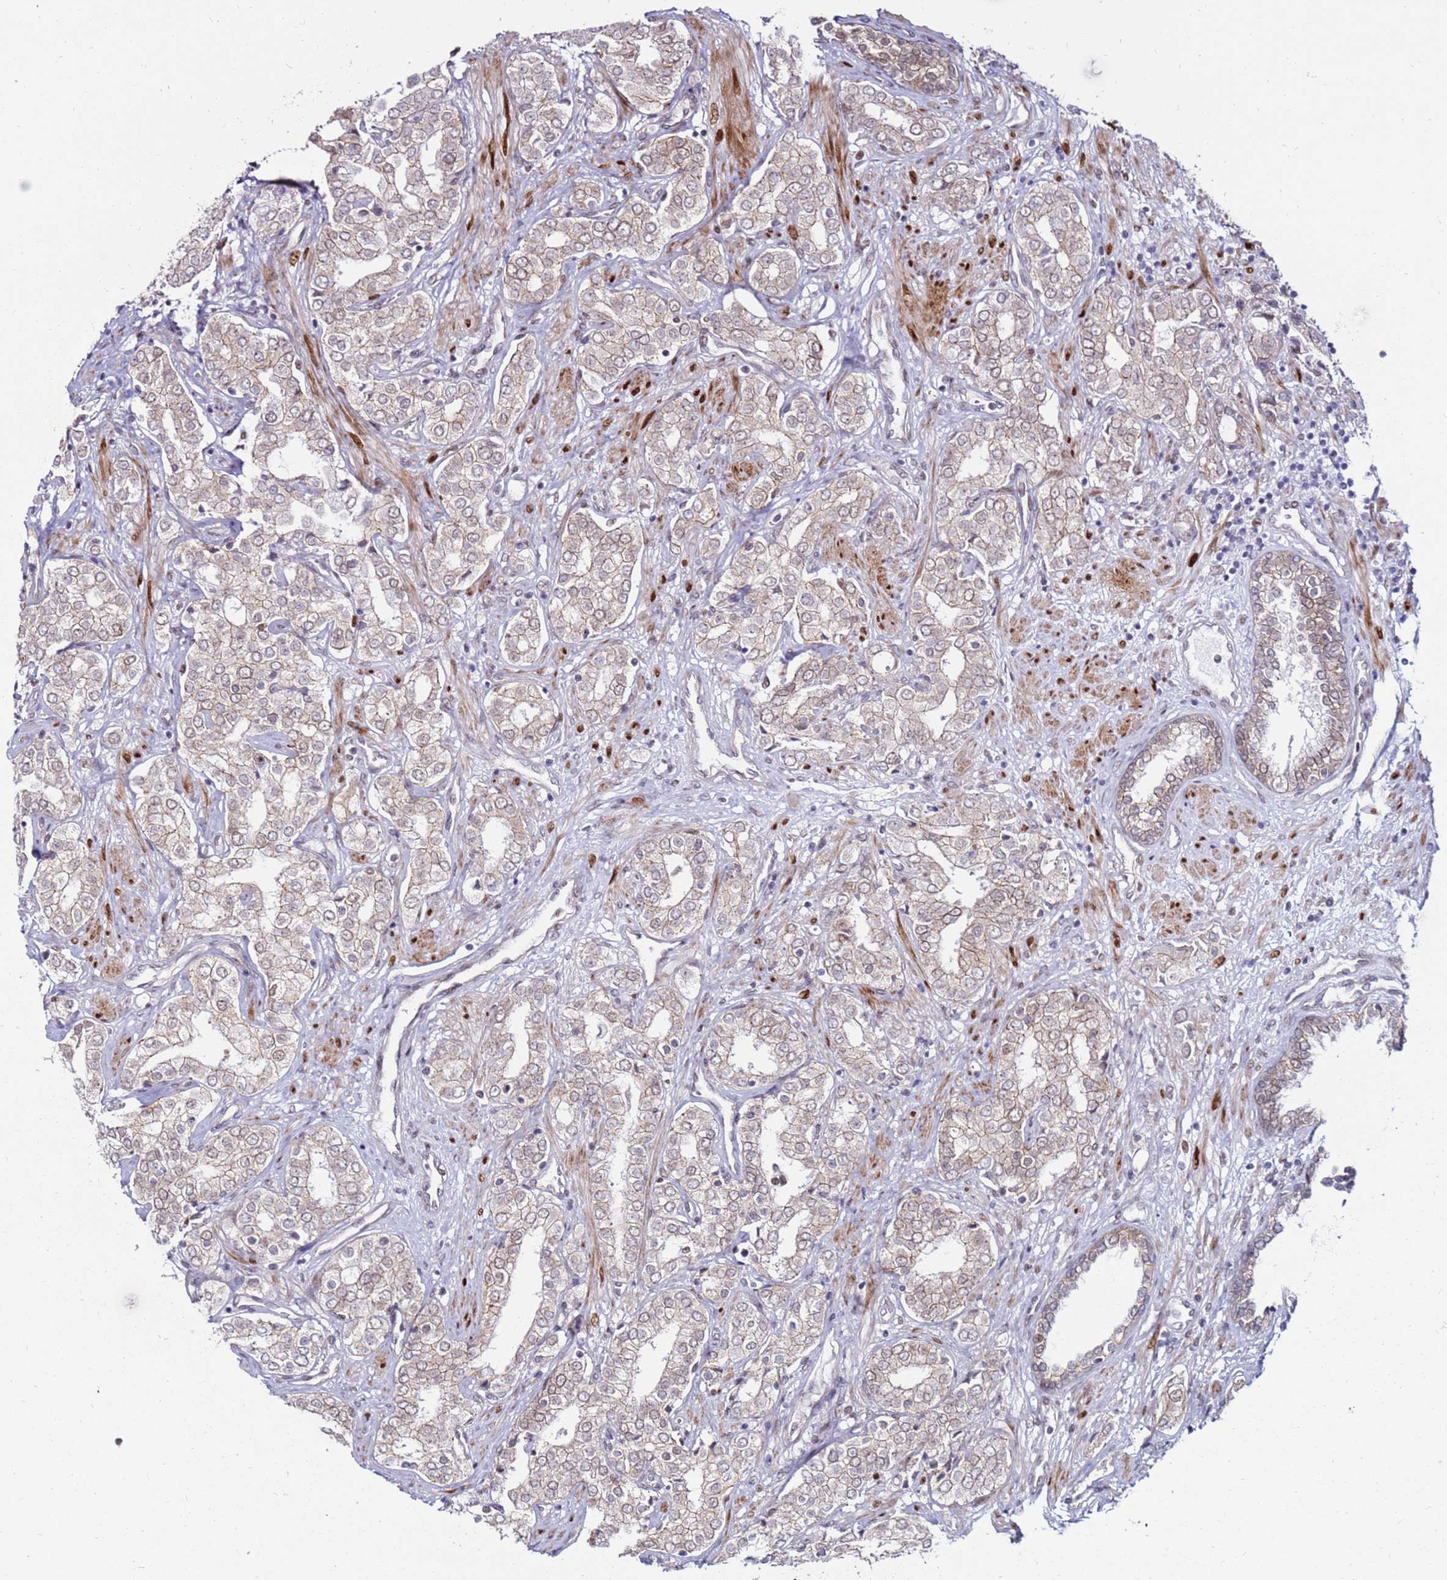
{"staining": {"intensity": "weak", "quantity": "25%-75%", "location": "cytoplasmic/membranous"}, "tissue": "prostate cancer", "cell_type": "Tumor cells", "image_type": "cancer", "snomed": [{"axis": "morphology", "description": "Adenocarcinoma, High grade"}, {"axis": "topography", "description": "Prostate"}], "caption": "An immunohistochemistry micrograph of tumor tissue is shown. Protein staining in brown shows weak cytoplasmic/membranous positivity in prostate adenocarcinoma (high-grade) within tumor cells. (brown staining indicates protein expression, while blue staining denotes nuclei).", "gene": "KPNA4", "patient": {"sex": "male", "age": 71}}